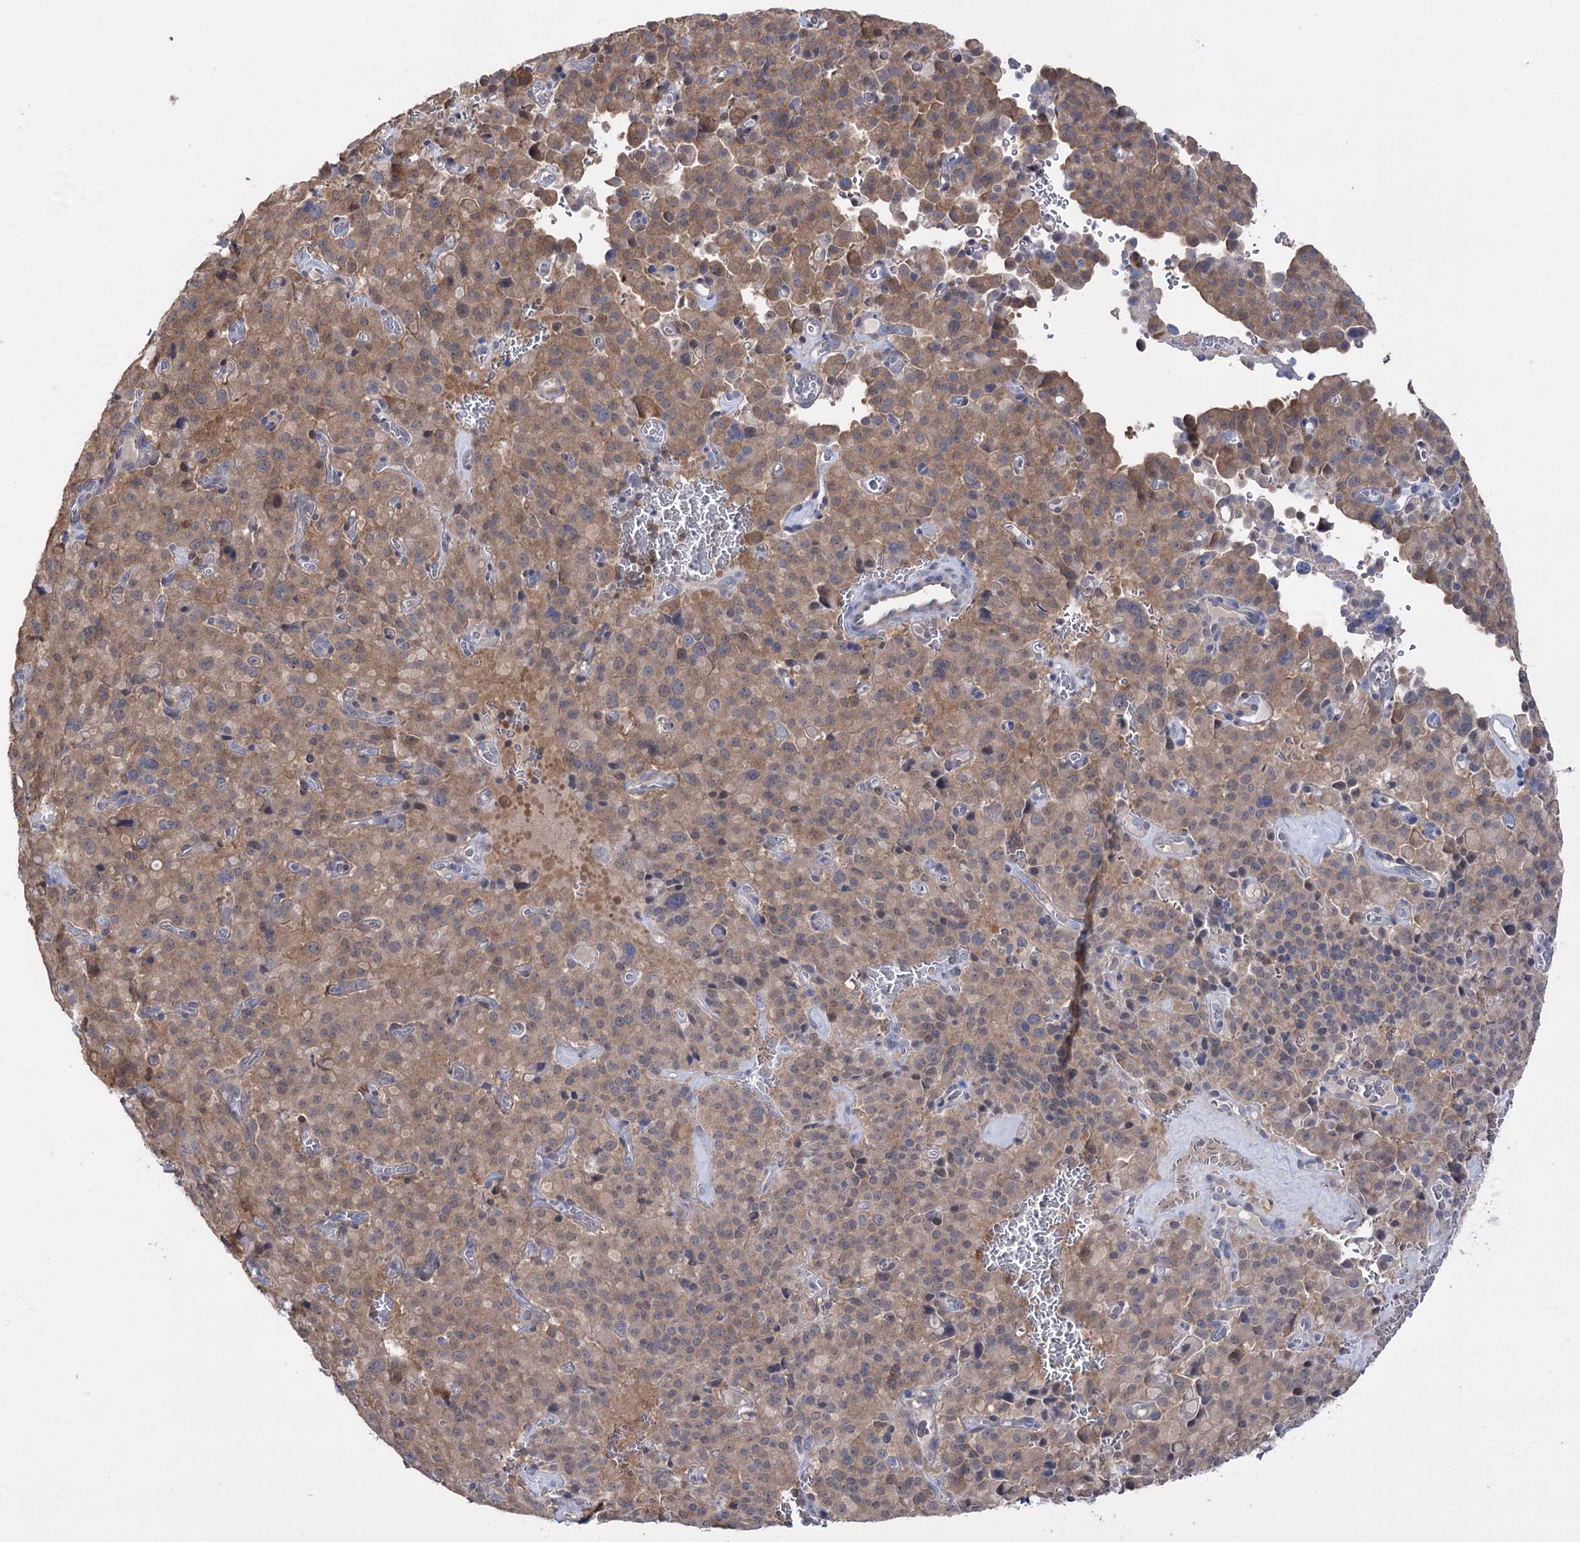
{"staining": {"intensity": "moderate", "quantity": ">75%", "location": "cytoplasmic/membranous"}, "tissue": "pancreatic cancer", "cell_type": "Tumor cells", "image_type": "cancer", "snomed": [{"axis": "morphology", "description": "Adenocarcinoma, NOS"}, {"axis": "topography", "description": "Pancreas"}], "caption": "A high-resolution histopathology image shows IHC staining of pancreatic cancer (adenocarcinoma), which displays moderate cytoplasmic/membranous expression in about >75% of tumor cells.", "gene": "PTER", "patient": {"sex": "male", "age": 65}}